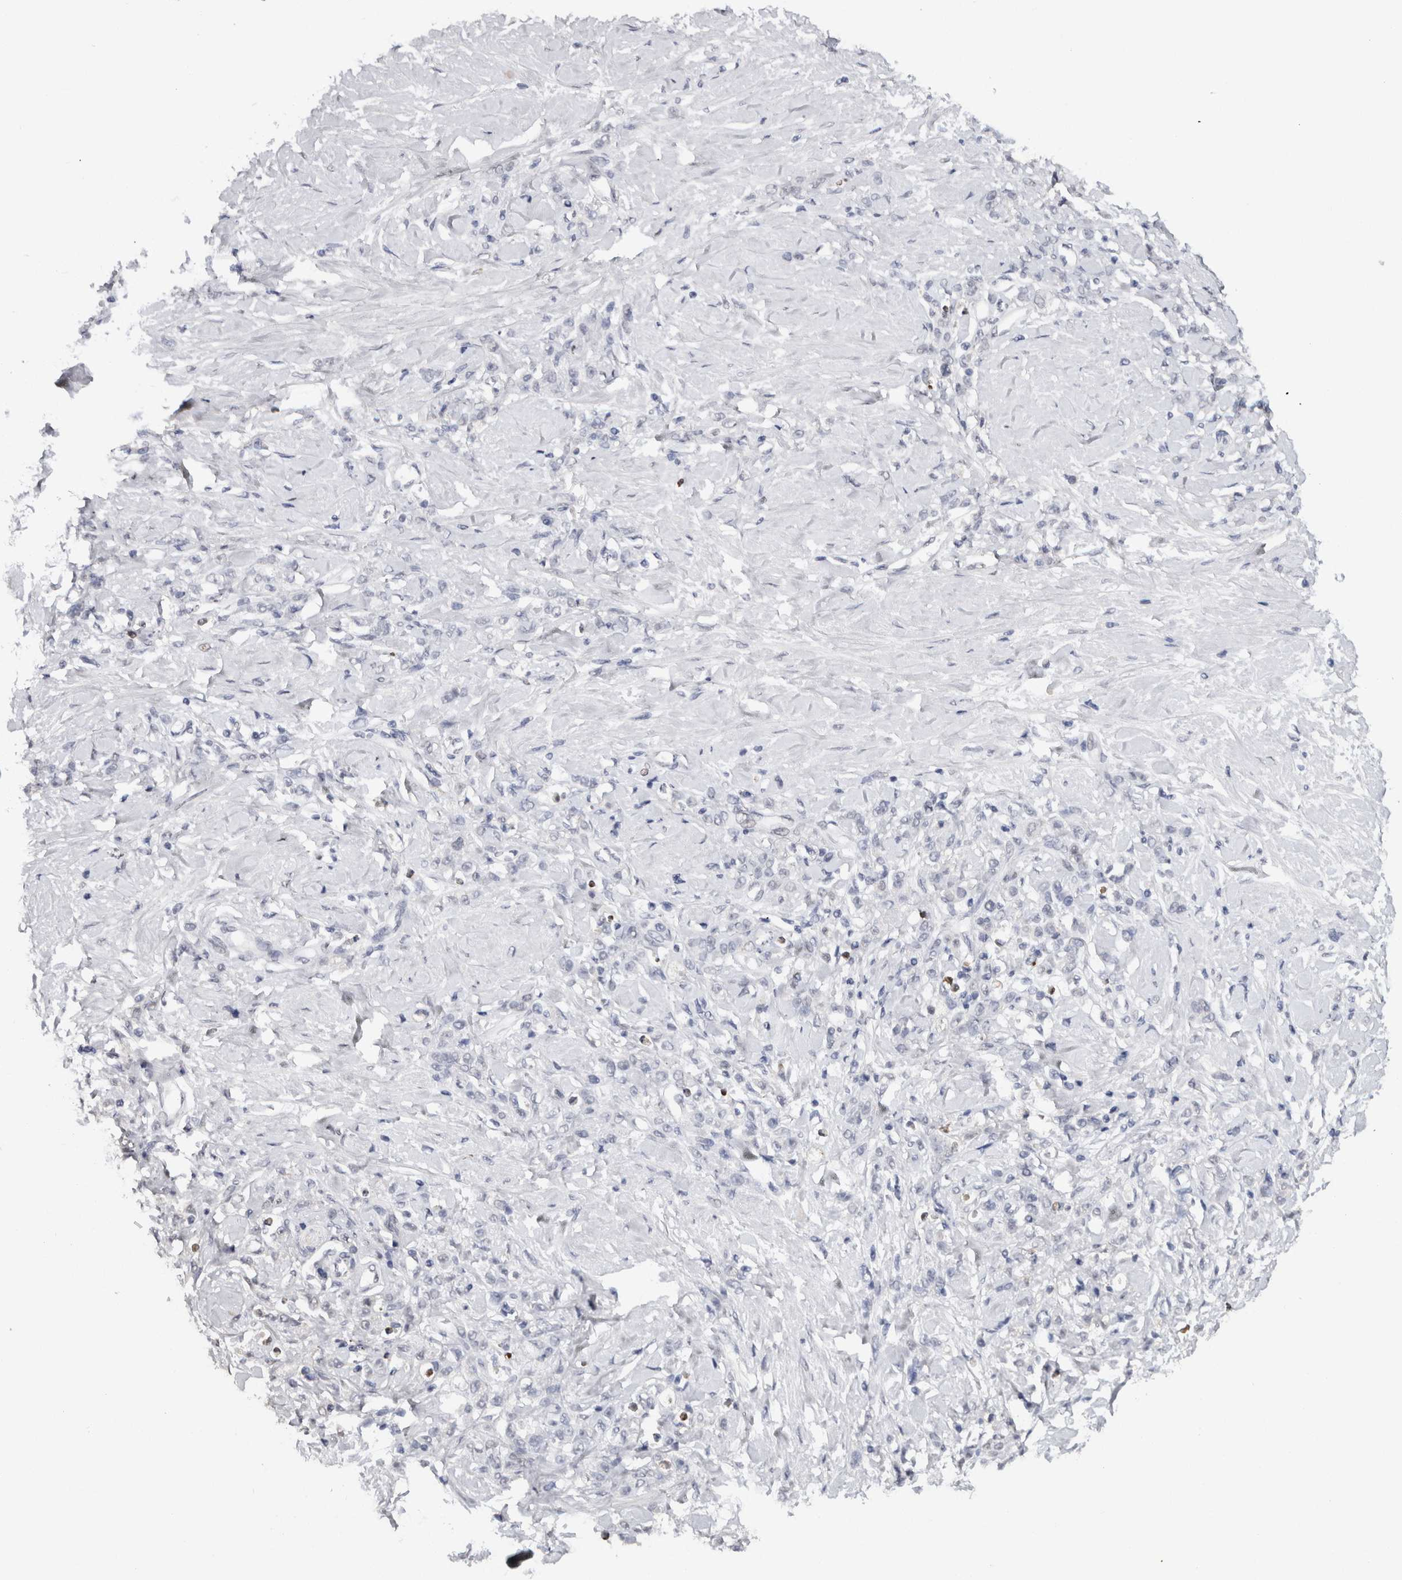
{"staining": {"intensity": "negative", "quantity": "none", "location": "none"}, "tissue": "stomach cancer", "cell_type": "Tumor cells", "image_type": "cancer", "snomed": [{"axis": "morphology", "description": "Adenocarcinoma, NOS"}, {"axis": "topography", "description": "Stomach"}], "caption": "A micrograph of stomach adenocarcinoma stained for a protein exhibits no brown staining in tumor cells.", "gene": "RPS6KA2", "patient": {"sex": "male", "age": 82}}